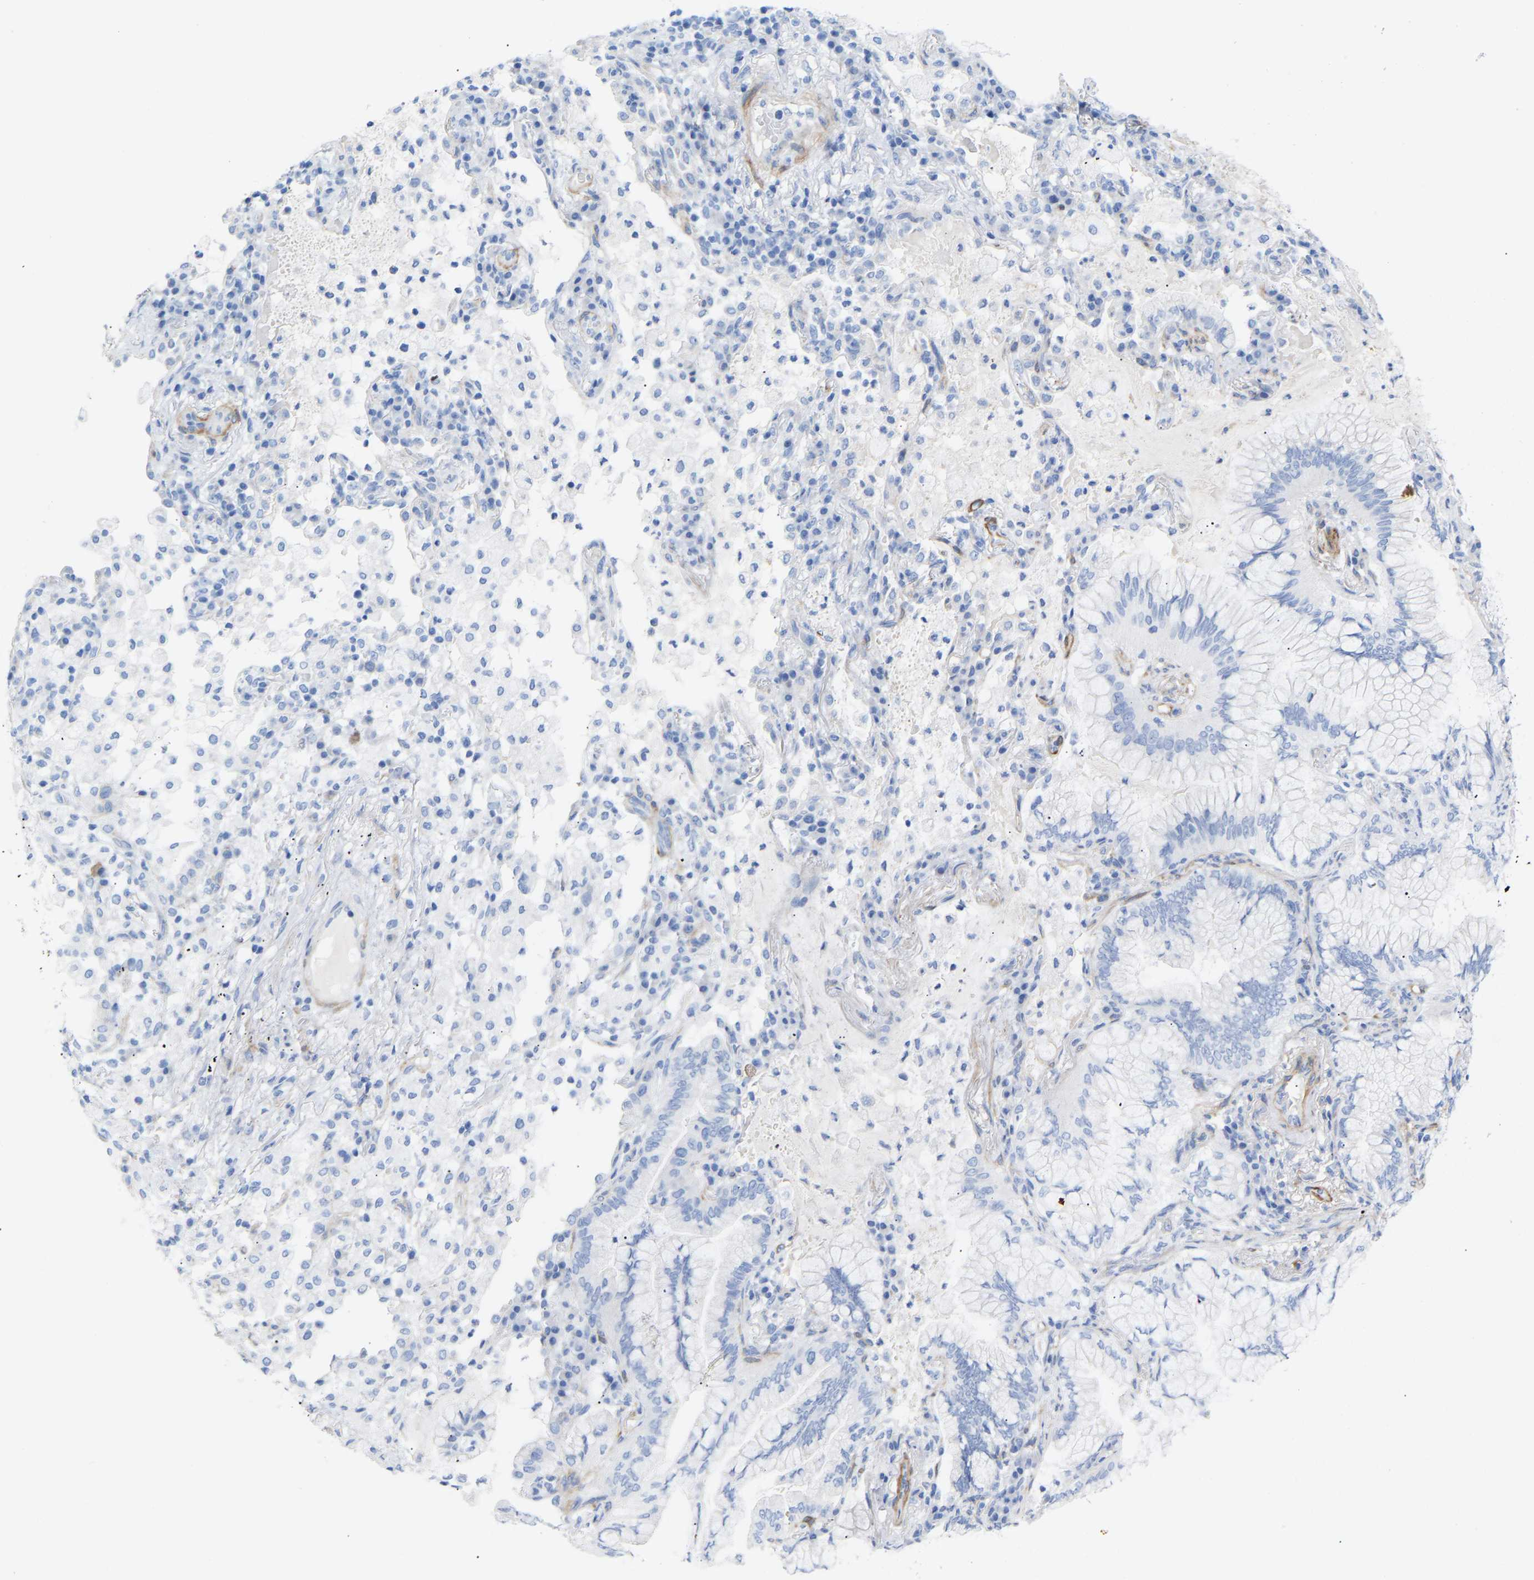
{"staining": {"intensity": "negative", "quantity": "none", "location": "none"}, "tissue": "lung cancer", "cell_type": "Tumor cells", "image_type": "cancer", "snomed": [{"axis": "morphology", "description": "Adenocarcinoma, NOS"}, {"axis": "topography", "description": "Lung"}], "caption": "This is an immunohistochemistry (IHC) micrograph of lung cancer. There is no positivity in tumor cells.", "gene": "AMPH", "patient": {"sex": "female", "age": 70}}